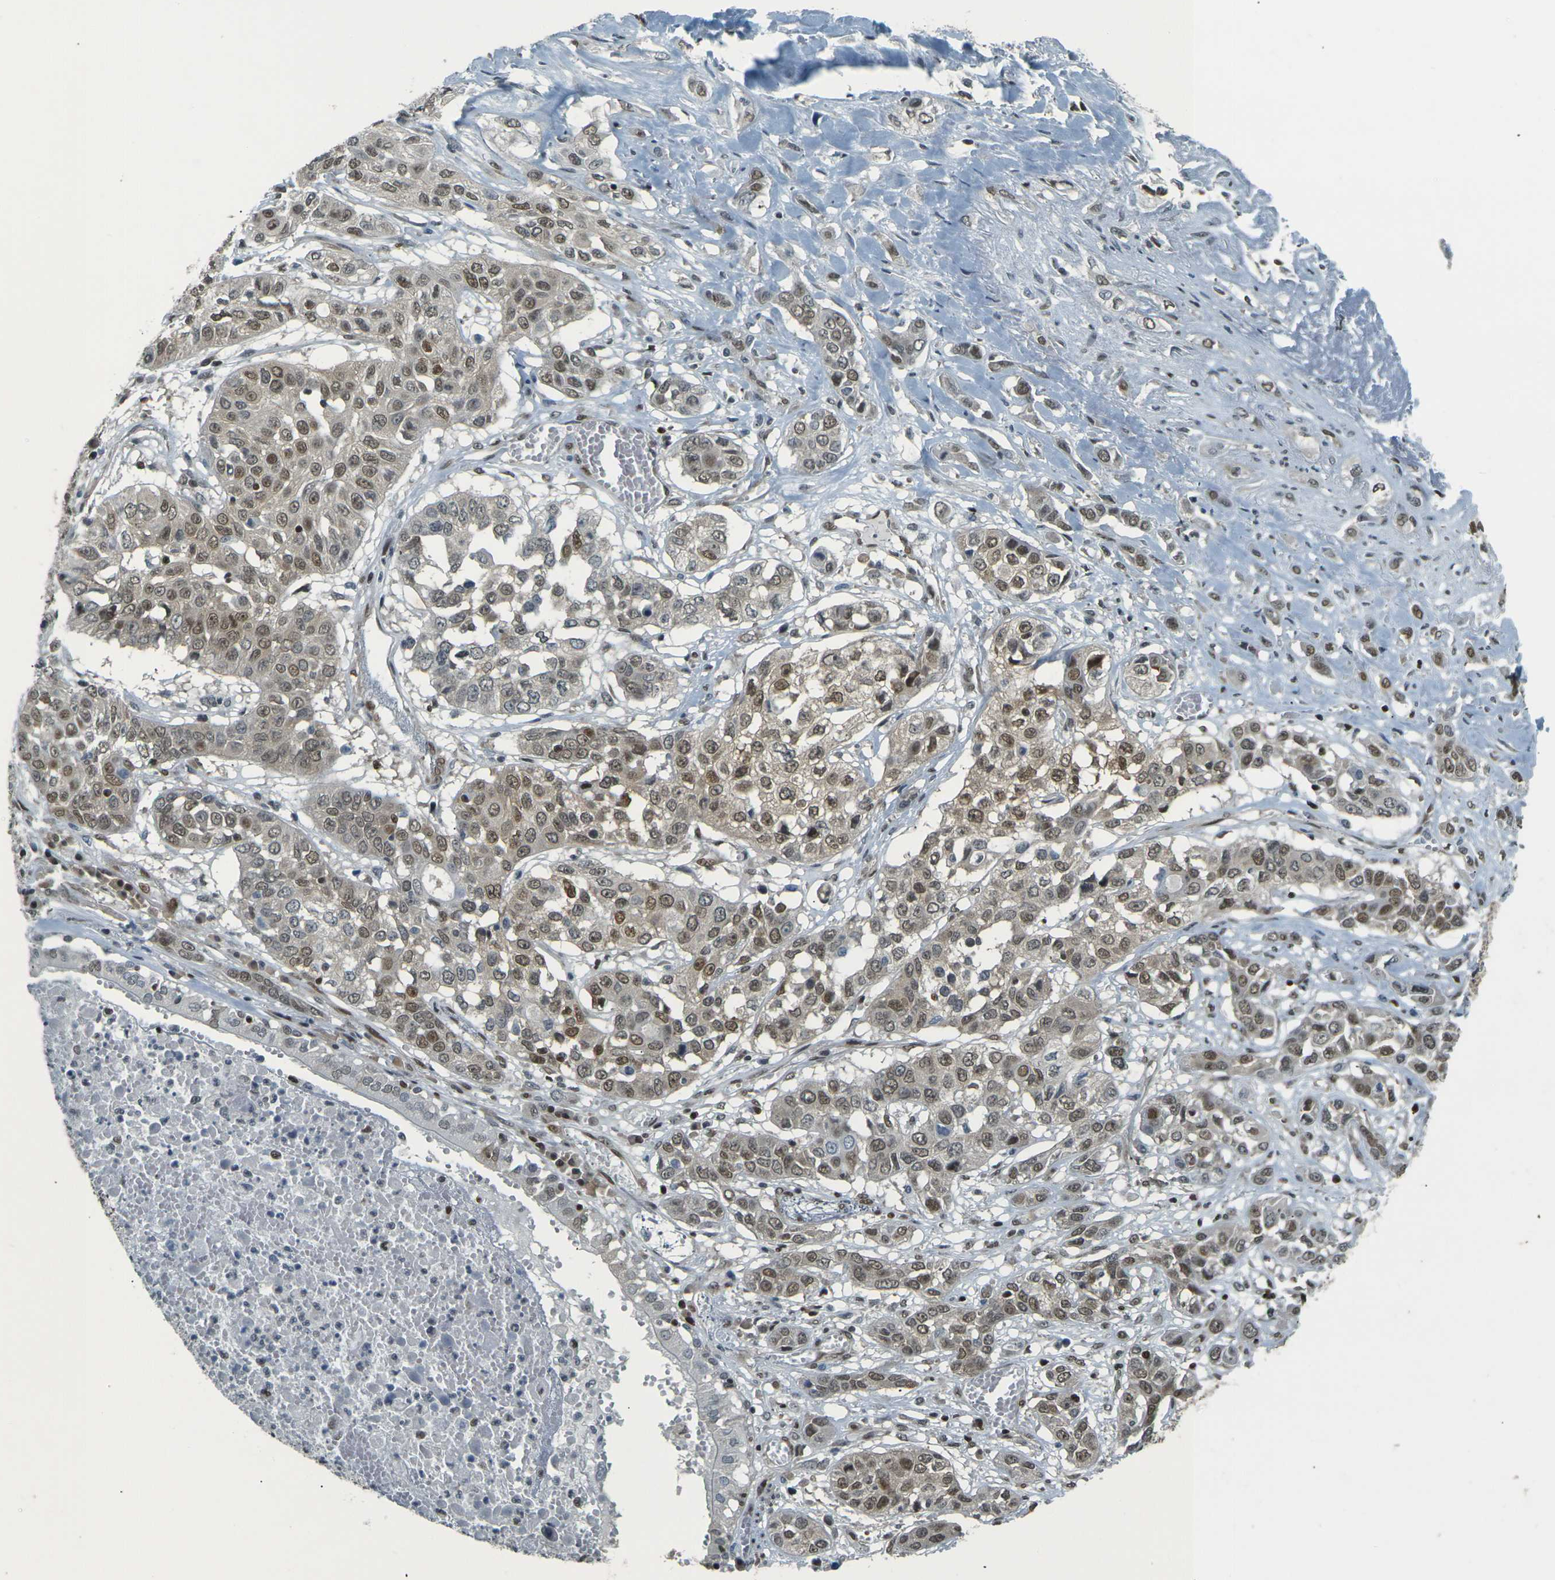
{"staining": {"intensity": "moderate", "quantity": ">75%", "location": "nuclear"}, "tissue": "lung cancer", "cell_type": "Tumor cells", "image_type": "cancer", "snomed": [{"axis": "morphology", "description": "Squamous cell carcinoma, NOS"}, {"axis": "topography", "description": "Lung"}], "caption": "About >75% of tumor cells in human lung cancer exhibit moderate nuclear protein staining as visualized by brown immunohistochemical staining.", "gene": "NHEJ1", "patient": {"sex": "male", "age": 71}}